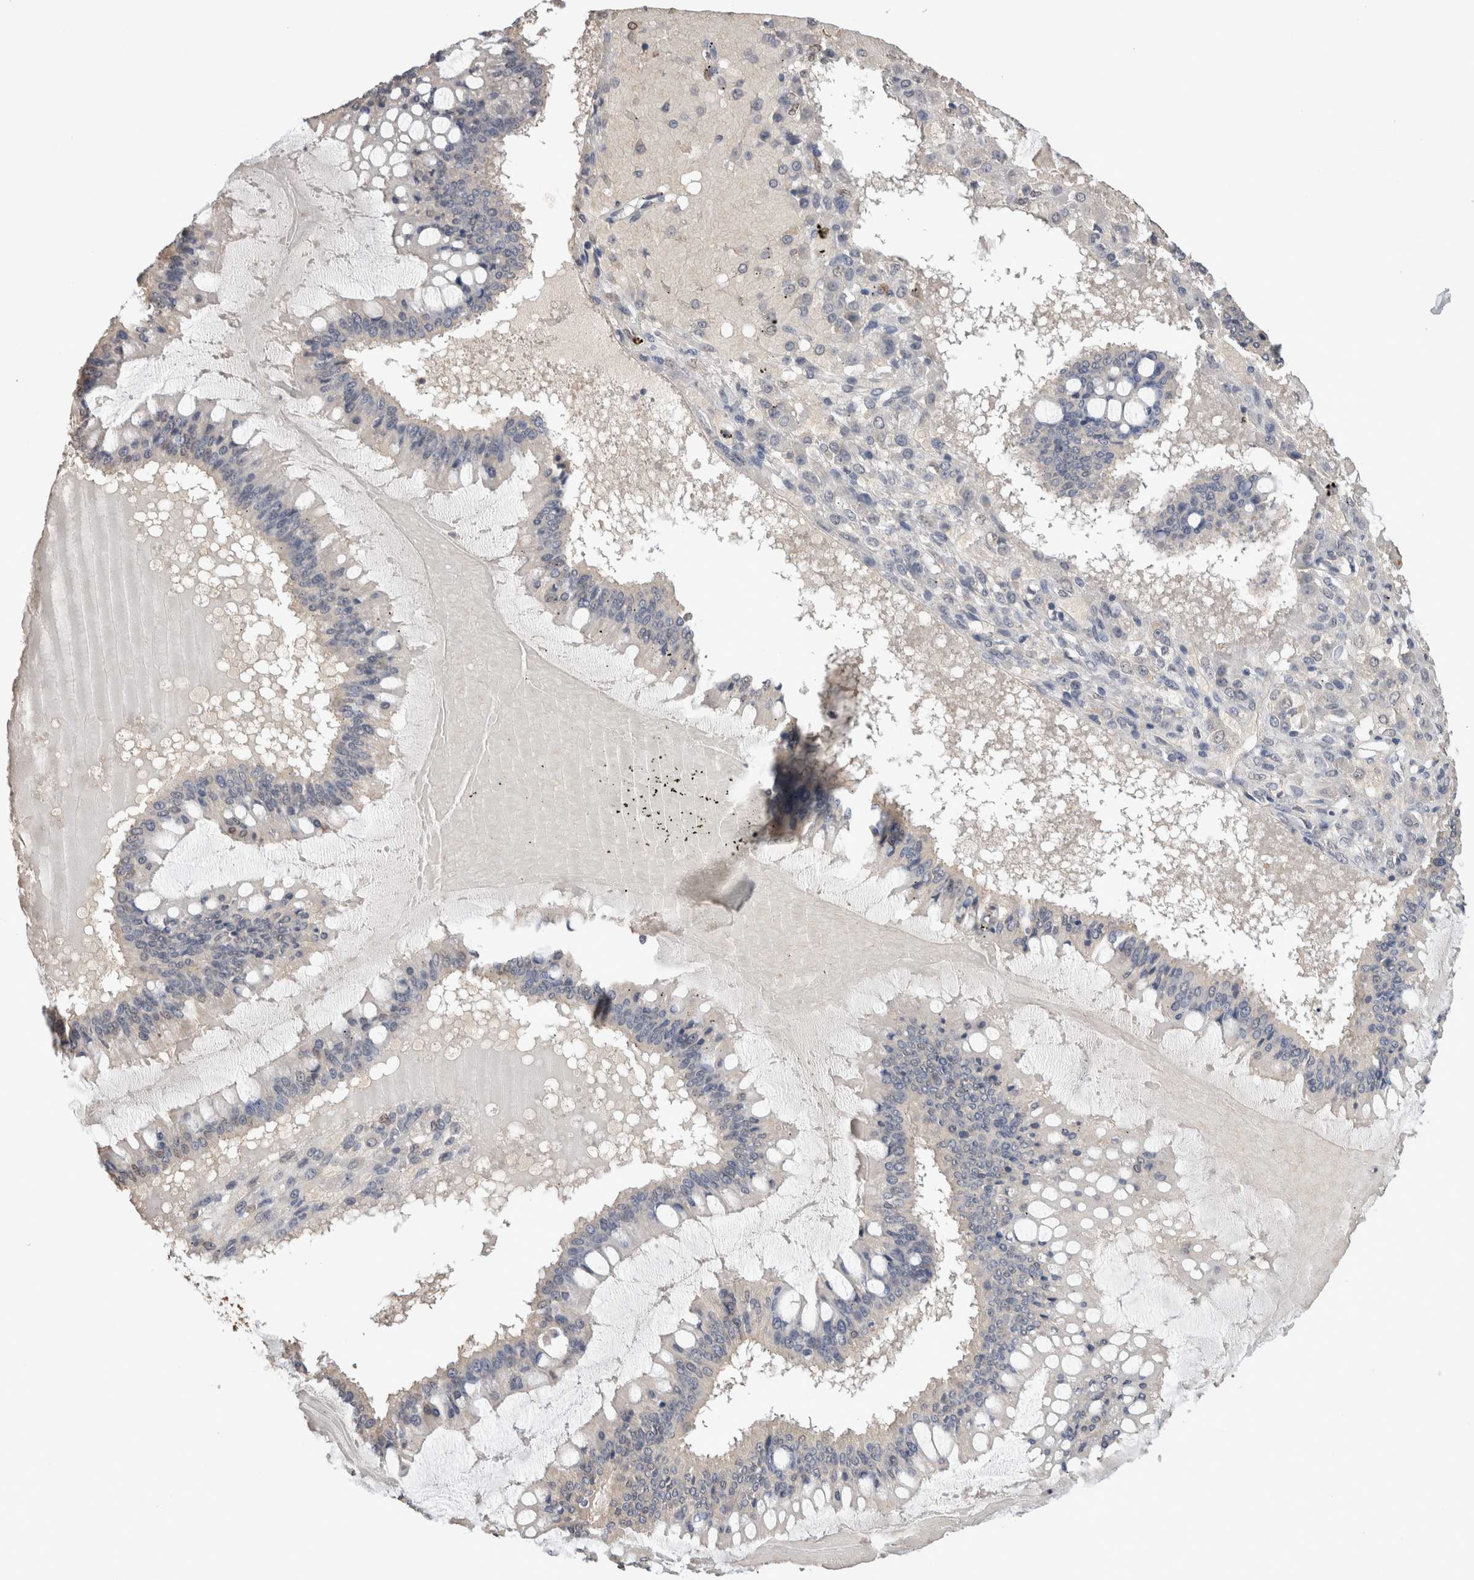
{"staining": {"intensity": "negative", "quantity": "none", "location": "none"}, "tissue": "ovarian cancer", "cell_type": "Tumor cells", "image_type": "cancer", "snomed": [{"axis": "morphology", "description": "Cystadenocarcinoma, mucinous, NOS"}, {"axis": "topography", "description": "Ovary"}], "caption": "The photomicrograph demonstrates no staining of tumor cells in mucinous cystadenocarcinoma (ovarian). (DAB IHC, high magnification).", "gene": "FABP7", "patient": {"sex": "female", "age": 73}}